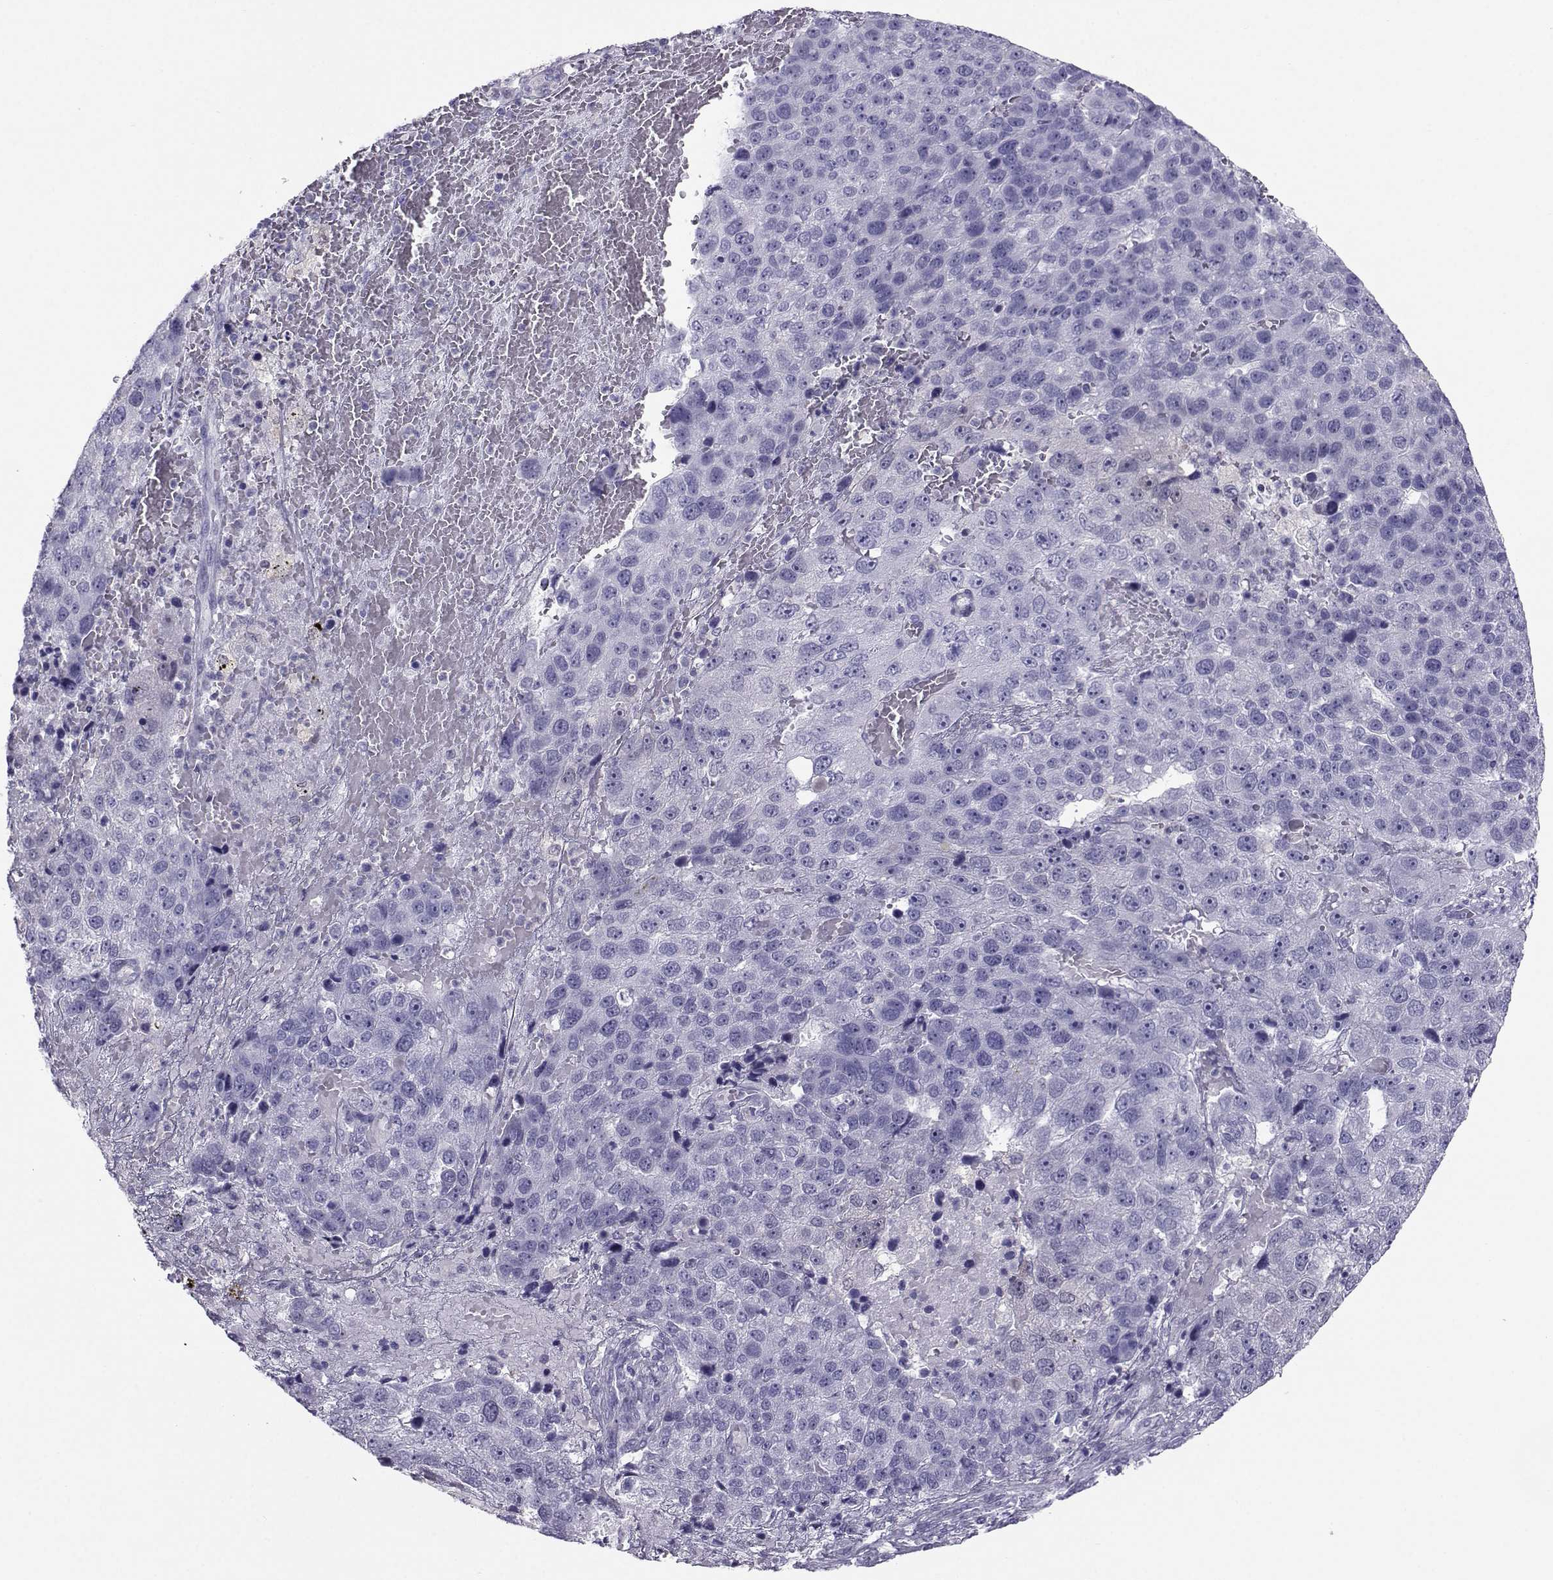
{"staining": {"intensity": "negative", "quantity": "none", "location": "none"}, "tissue": "pancreatic cancer", "cell_type": "Tumor cells", "image_type": "cancer", "snomed": [{"axis": "morphology", "description": "Adenocarcinoma, NOS"}, {"axis": "topography", "description": "Pancreas"}], "caption": "Image shows no protein expression in tumor cells of pancreatic cancer (adenocarcinoma) tissue. The staining is performed using DAB brown chromogen with nuclei counter-stained in using hematoxylin.", "gene": "PGK1", "patient": {"sex": "female", "age": 61}}